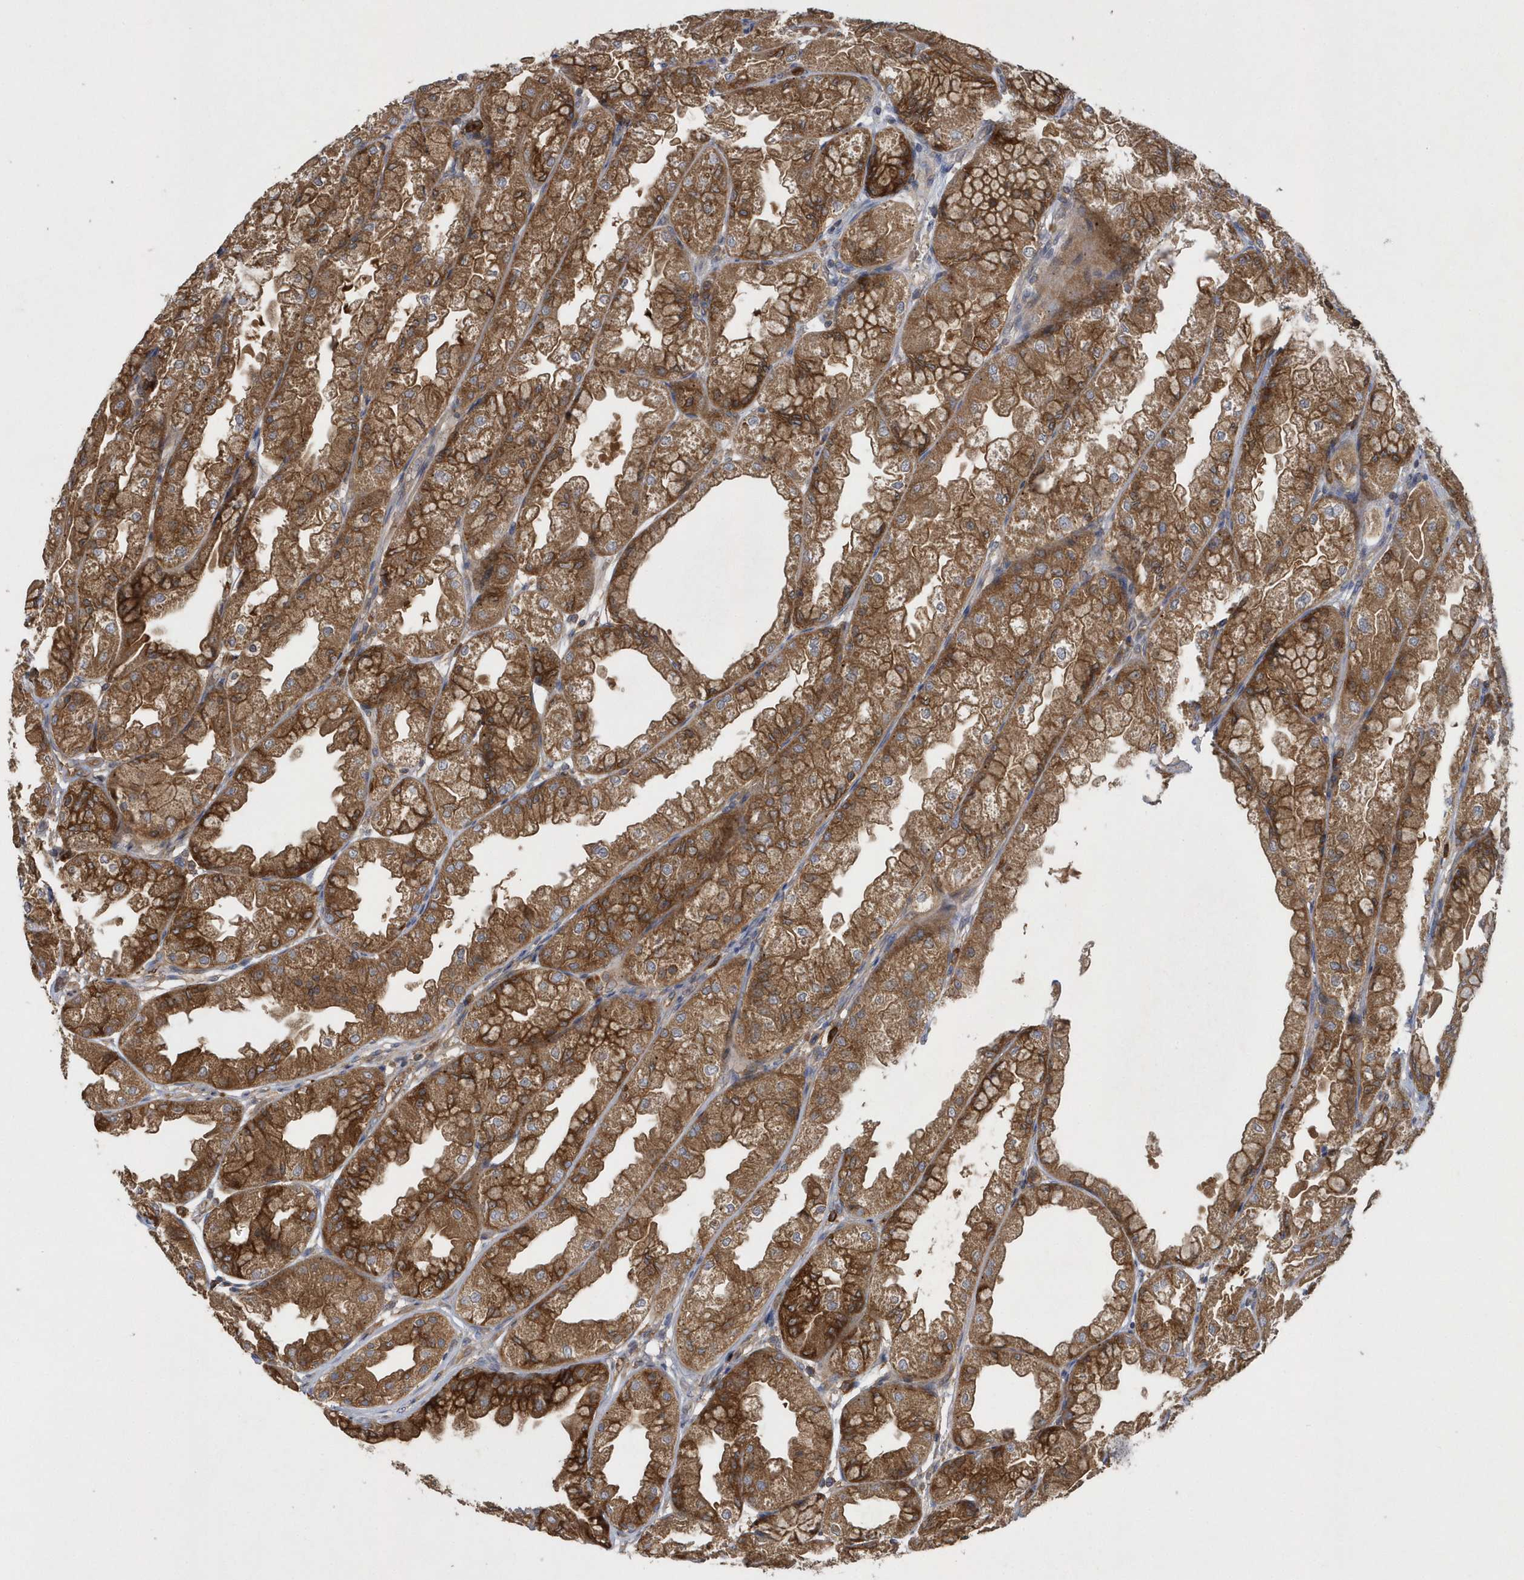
{"staining": {"intensity": "strong", "quantity": ">75%", "location": "cytoplasmic/membranous"}, "tissue": "stomach", "cell_type": "Glandular cells", "image_type": "normal", "snomed": [{"axis": "morphology", "description": "Normal tissue, NOS"}, {"axis": "topography", "description": "Stomach, upper"}], "caption": "Protein staining demonstrates strong cytoplasmic/membranous staining in about >75% of glandular cells in normal stomach.", "gene": "PAICS", "patient": {"sex": "male", "age": 47}}